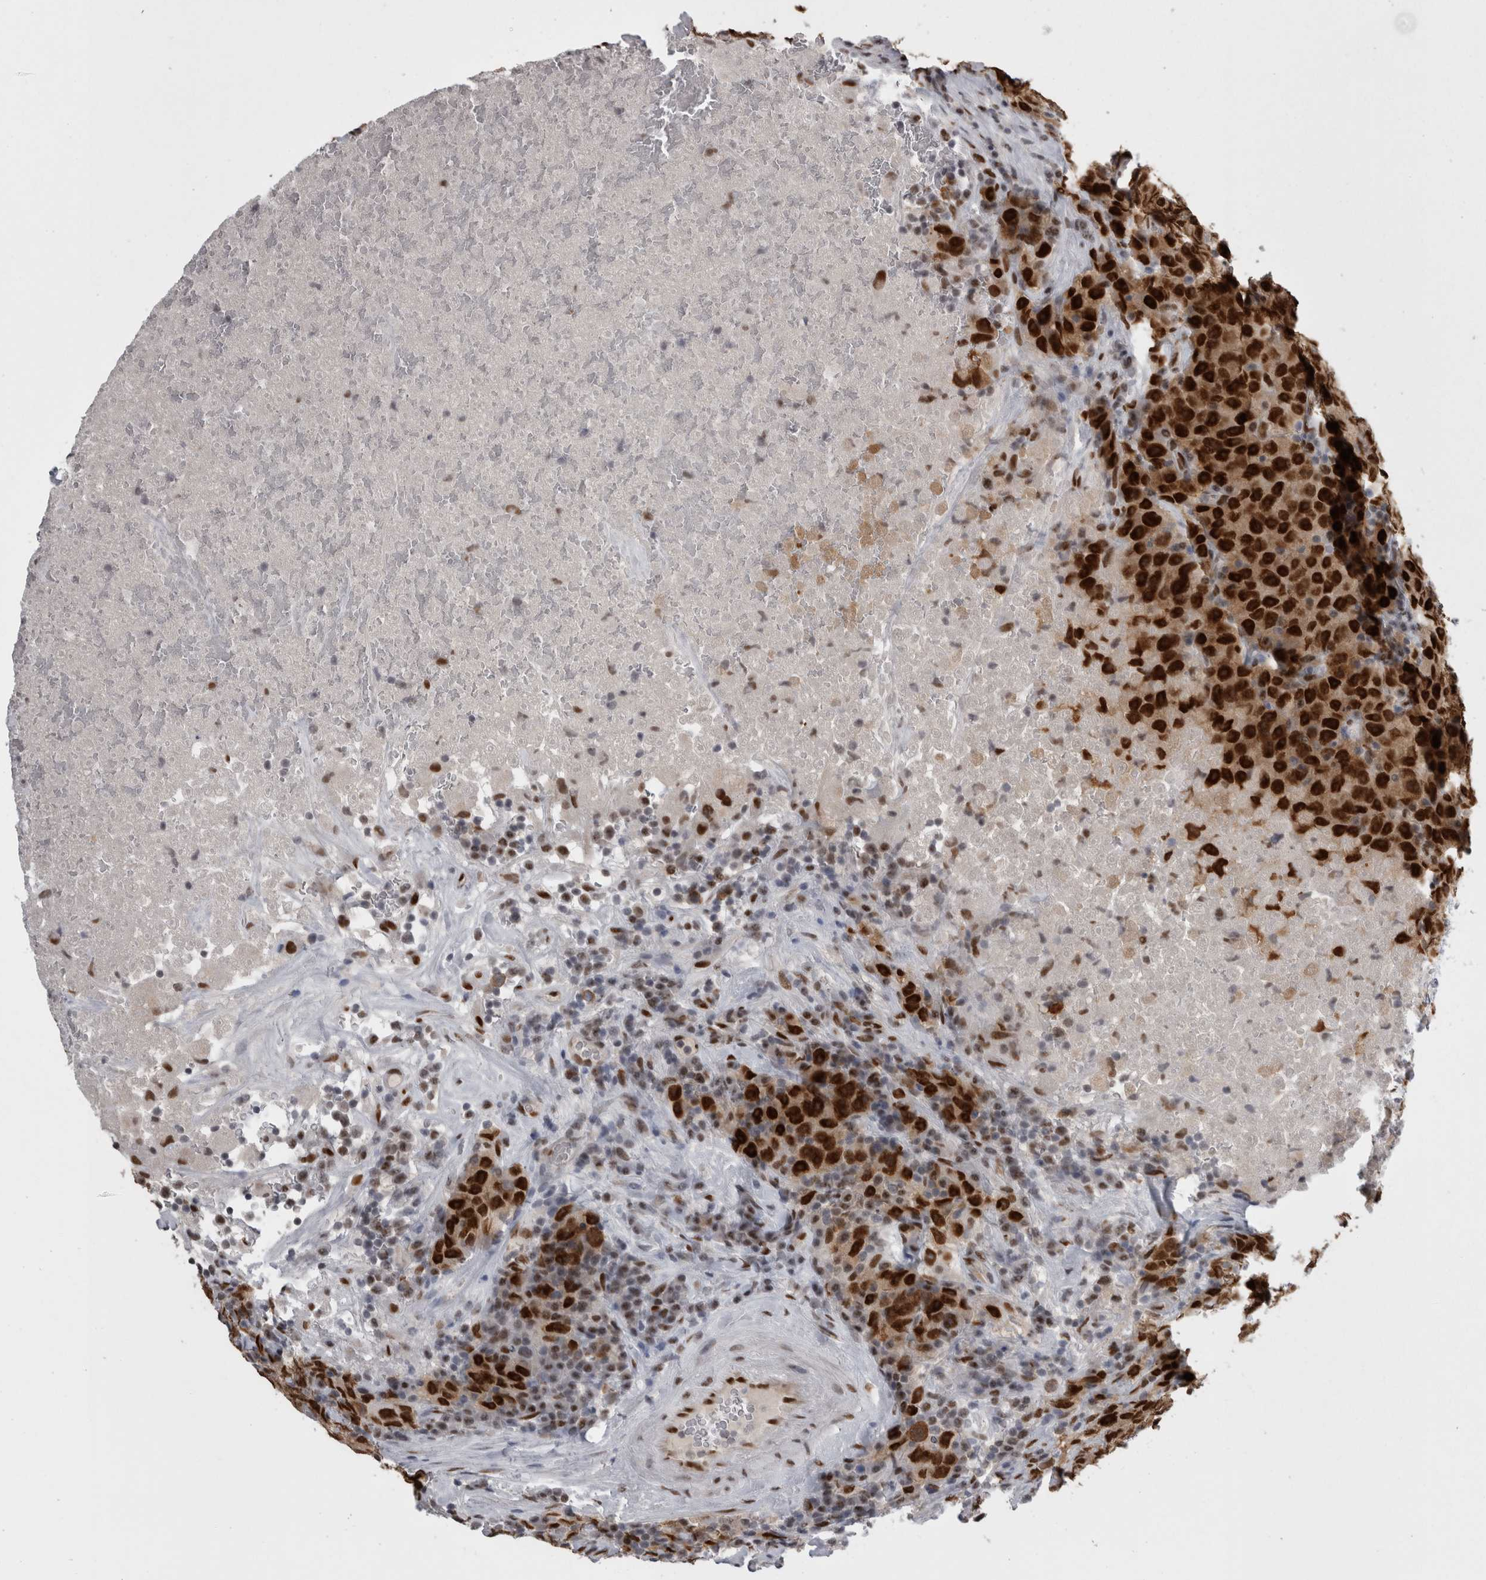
{"staining": {"intensity": "strong", "quantity": "<25%", "location": "nuclear"}, "tissue": "testis cancer", "cell_type": "Tumor cells", "image_type": "cancer", "snomed": [{"axis": "morphology", "description": "Seminoma, NOS"}, {"axis": "topography", "description": "Testis"}], "caption": "High-power microscopy captured an IHC image of seminoma (testis), revealing strong nuclear positivity in about <25% of tumor cells. The staining was performed using DAB (3,3'-diaminobenzidine), with brown indicating positive protein expression. Nuclei are stained blue with hematoxylin.", "gene": "C1orf54", "patient": {"sex": "male", "age": 22}}